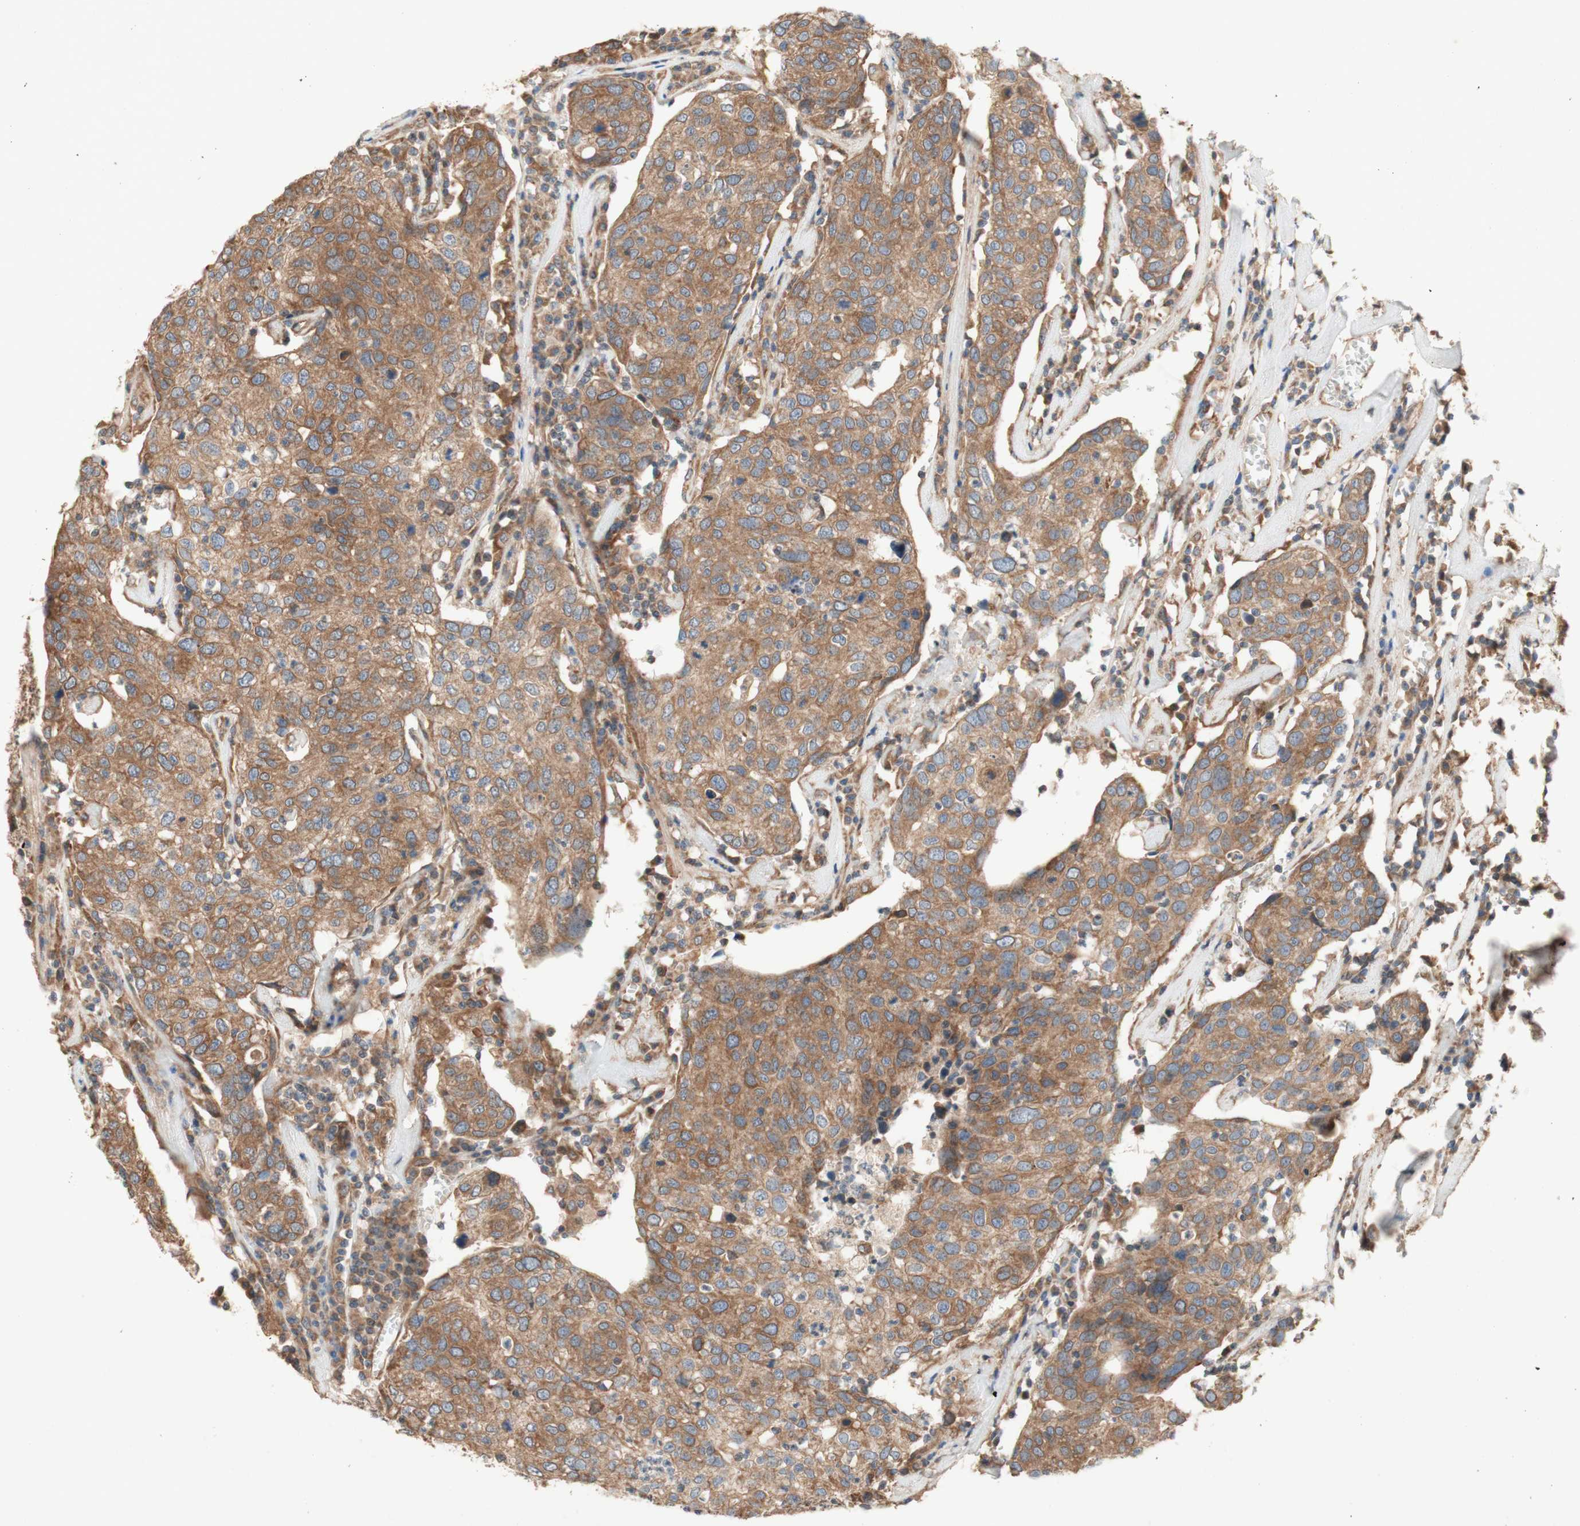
{"staining": {"intensity": "moderate", "quantity": ">75%", "location": "cytoplasmic/membranous"}, "tissue": "head and neck cancer", "cell_type": "Tumor cells", "image_type": "cancer", "snomed": [{"axis": "morphology", "description": "Adenocarcinoma, NOS"}, {"axis": "topography", "description": "Salivary gland"}, {"axis": "topography", "description": "Head-Neck"}], "caption": "Human adenocarcinoma (head and neck) stained for a protein (brown) reveals moderate cytoplasmic/membranous positive positivity in about >75% of tumor cells.", "gene": "SOCS2", "patient": {"sex": "female", "age": 65}}